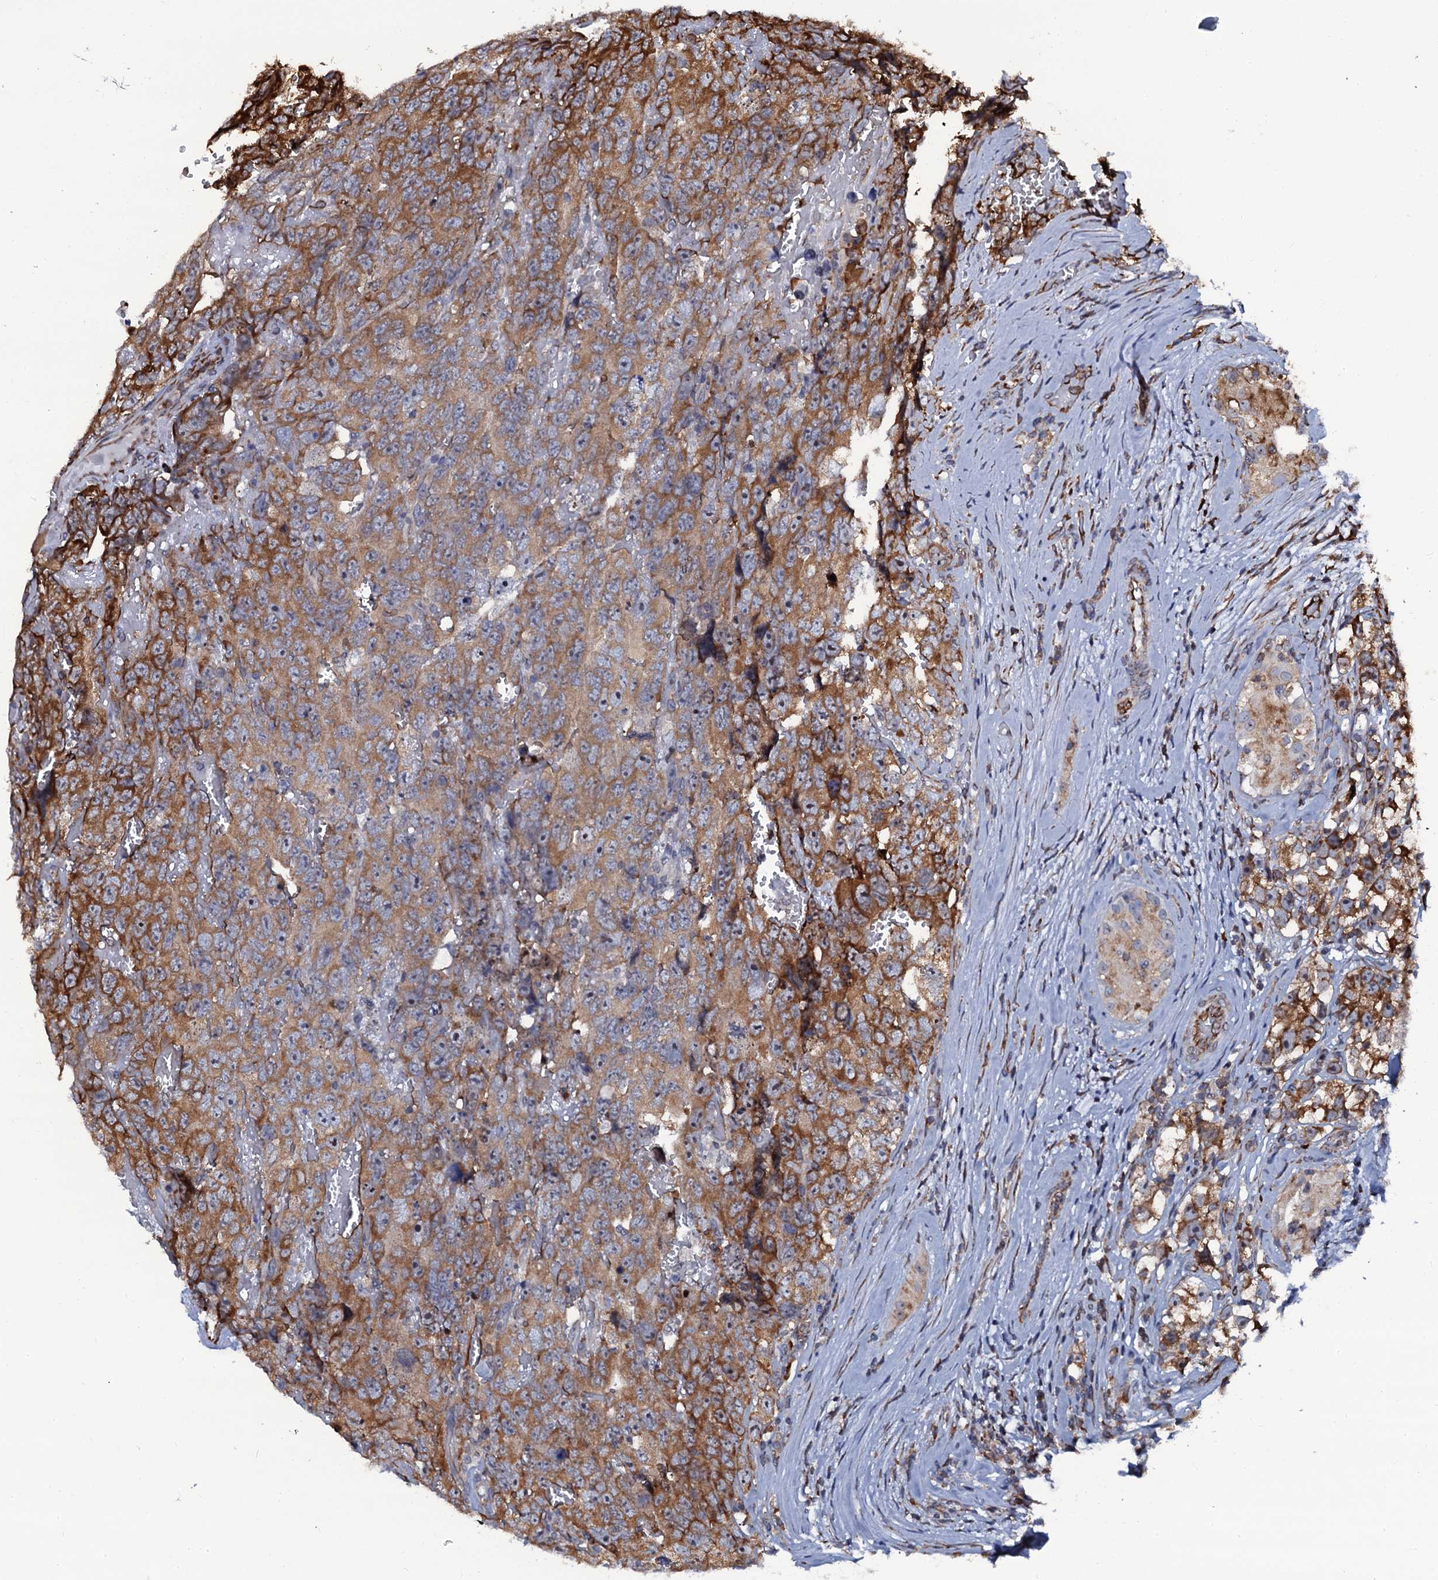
{"staining": {"intensity": "moderate", "quantity": ">75%", "location": "cytoplasmic/membranous"}, "tissue": "testis cancer", "cell_type": "Tumor cells", "image_type": "cancer", "snomed": [{"axis": "morphology", "description": "Carcinoma, Embryonal, NOS"}, {"axis": "topography", "description": "Testis"}], "caption": "Protein analysis of embryonal carcinoma (testis) tissue shows moderate cytoplasmic/membranous expression in approximately >75% of tumor cells.", "gene": "SPTY2D1", "patient": {"sex": "male", "age": 45}}